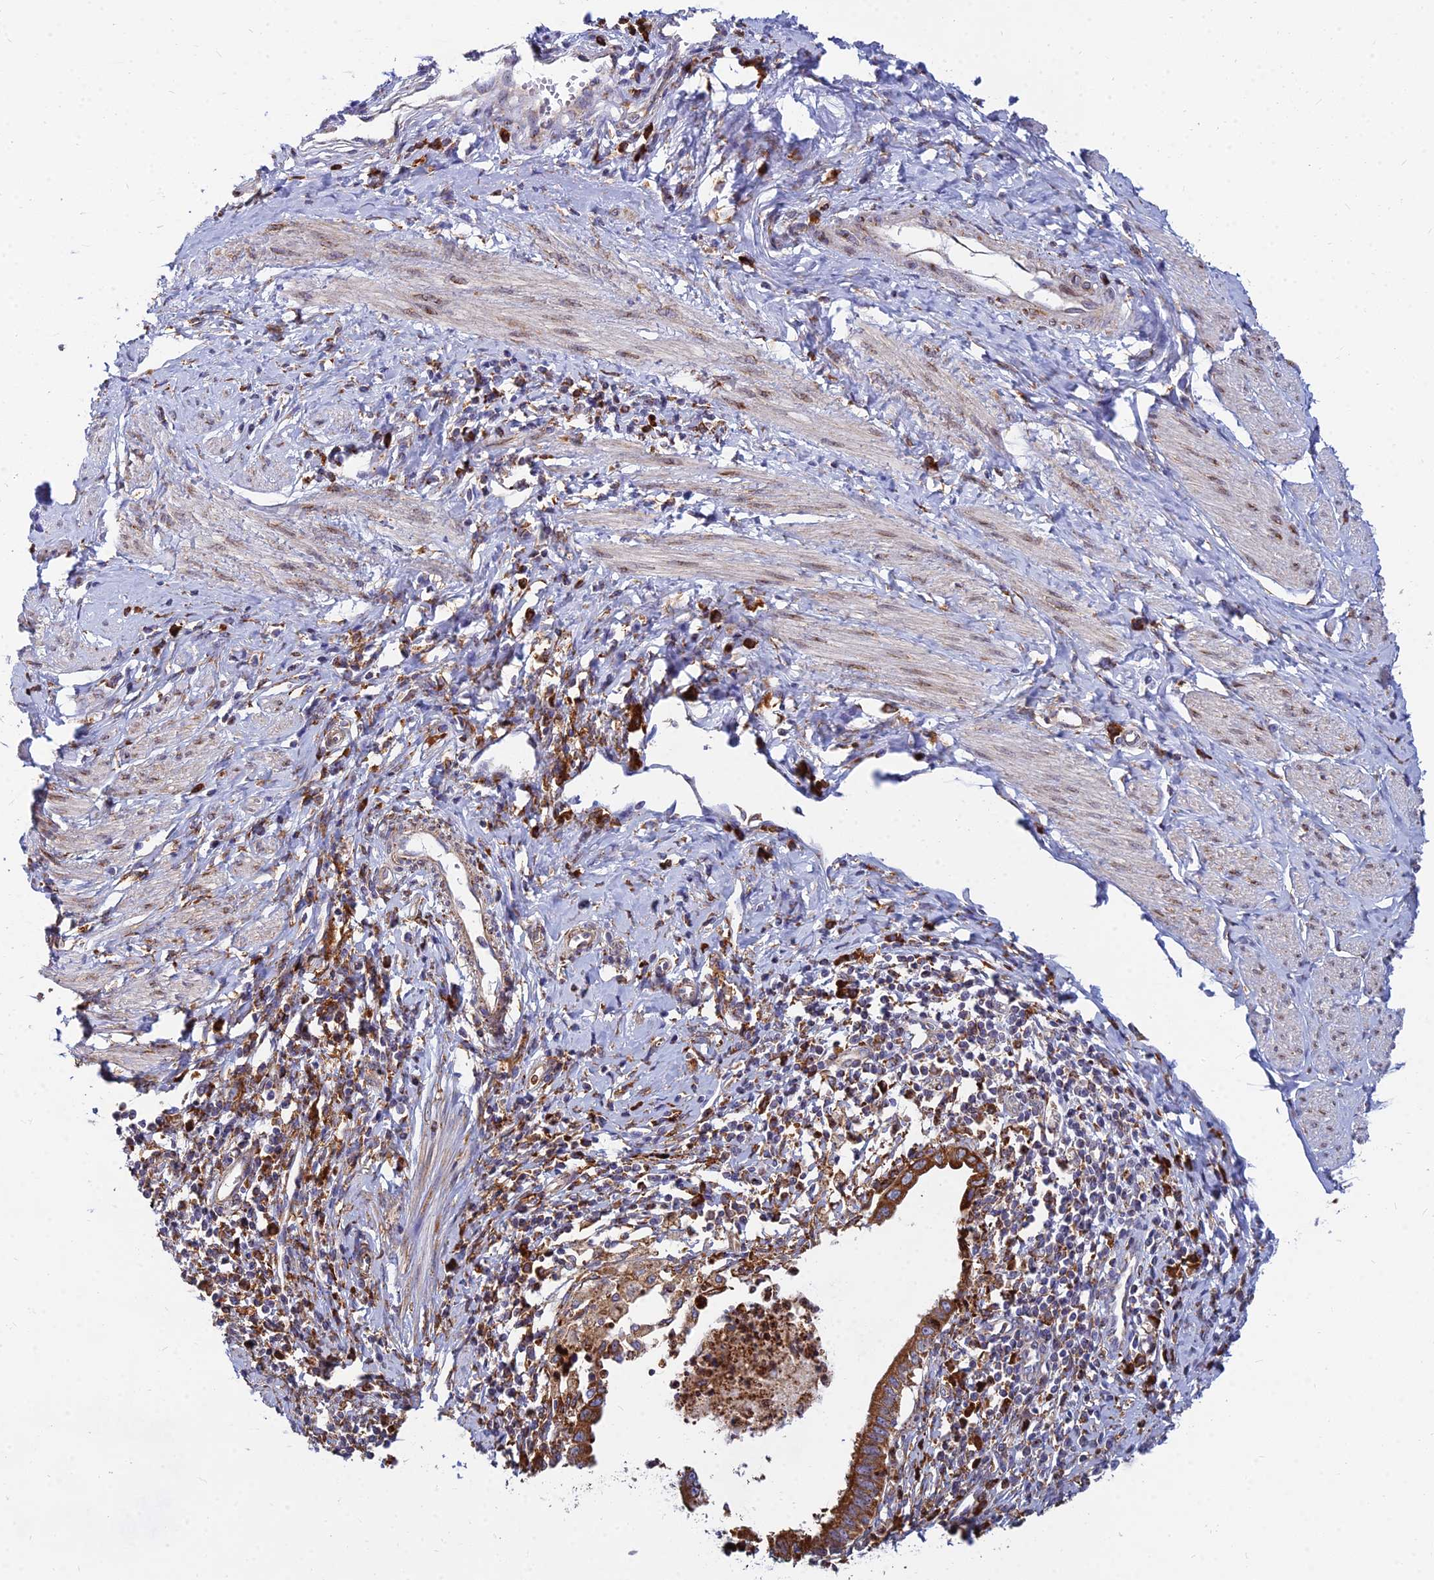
{"staining": {"intensity": "strong", "quantity": ">75%", "location": "cytoplasmic/membranous"}, "tissue": "cervical cancer", "cell_type": "Tumor cells", "image_type": "cancer", "snomed": [{"axis": "morphology", "description": "Adenocarcinoma, NOS"}, {"axis": "topography", "description": "Cervix"}], "caption": "Immunohistochemical staining of adenocarcinoma (cervical) demonstrates high levels of strong cytoplasmic/membranous positivity in about >75% of tumor cells.", "gene": "CCT6B", "patient": {"sex": "female", "age": 36}}